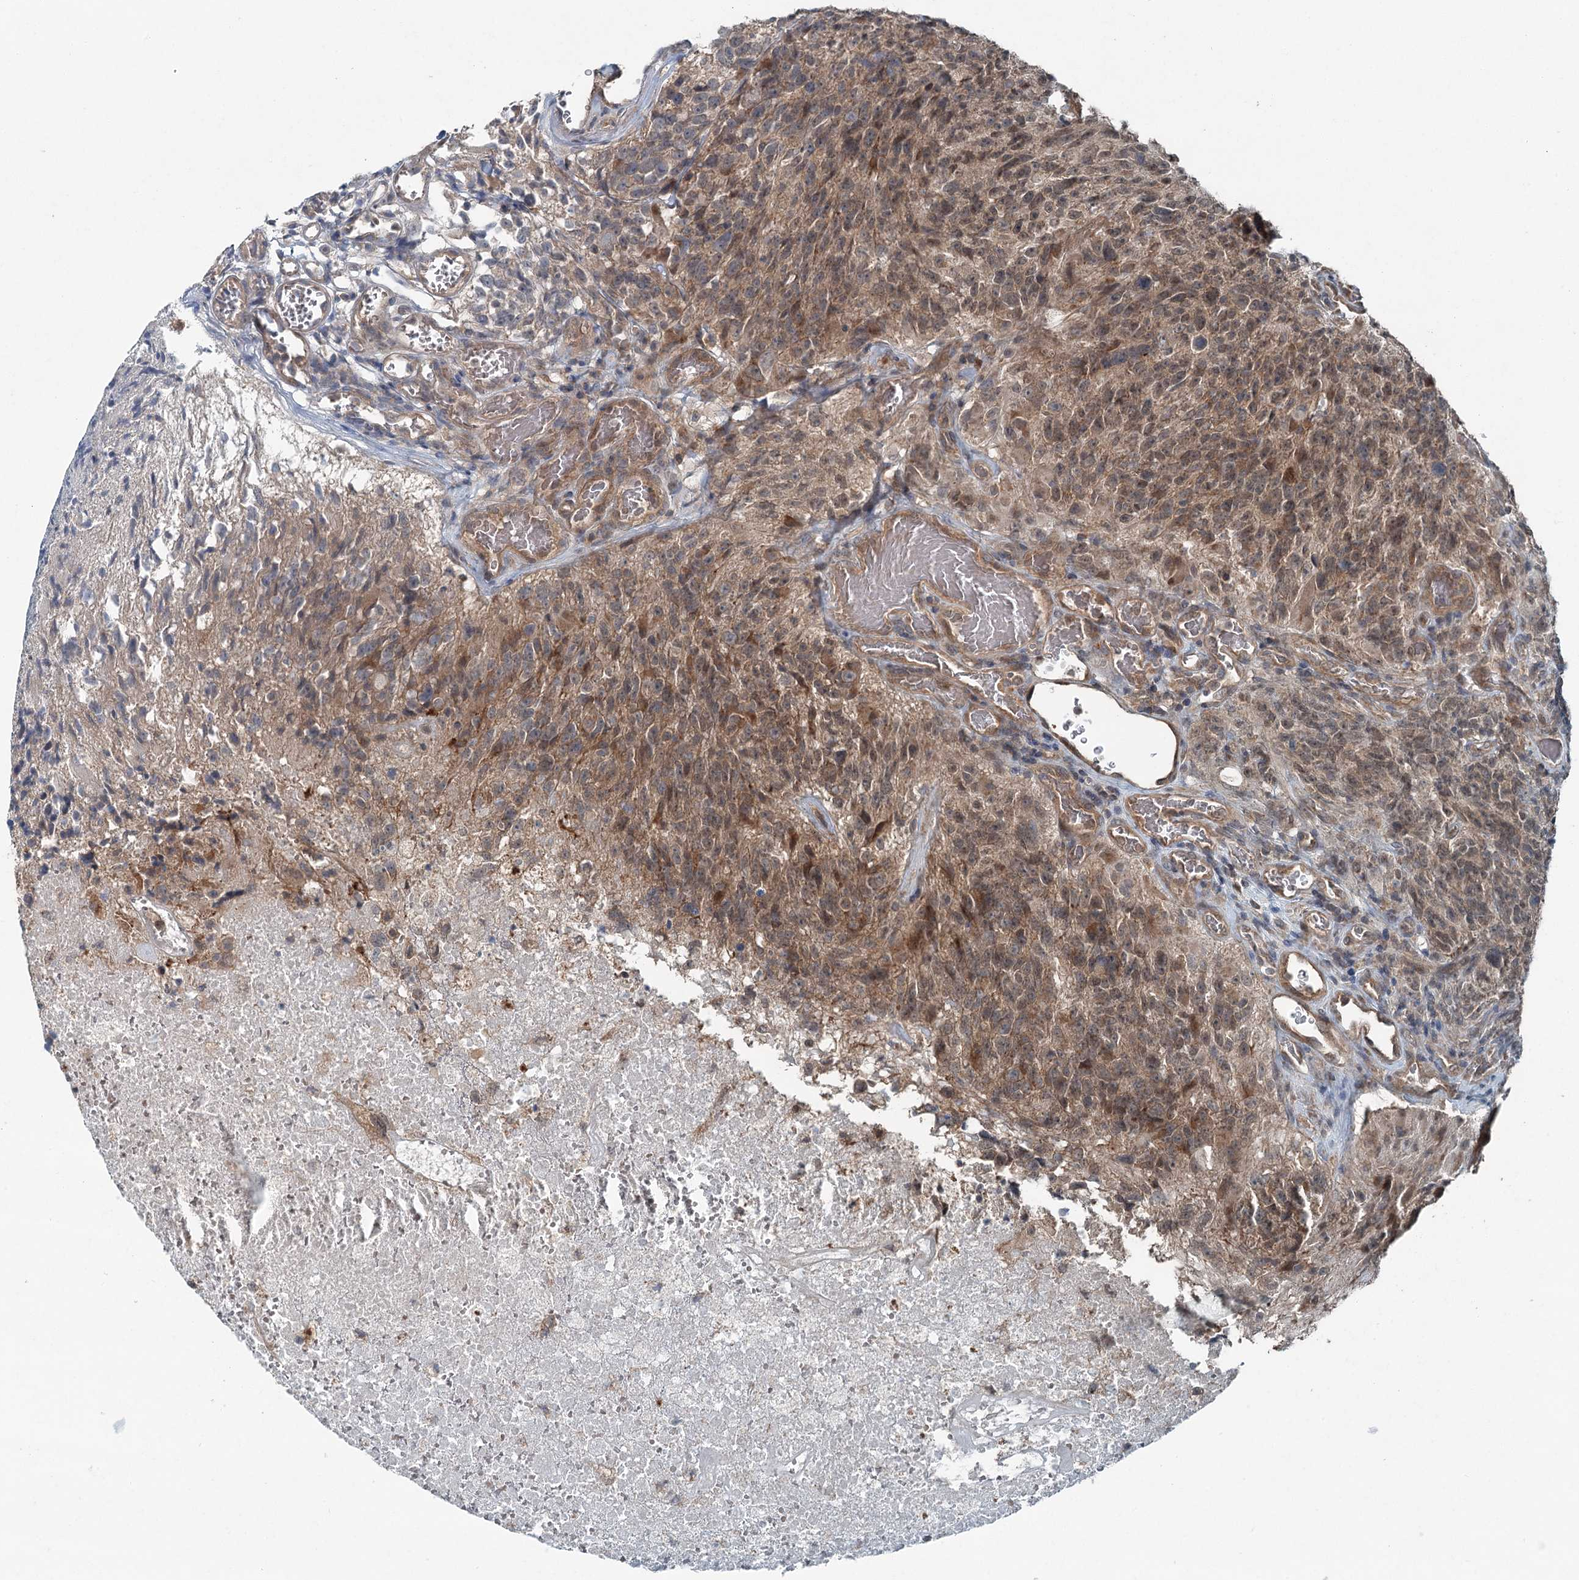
{"staining": {"intensity": "weak", "quantity": "25%-75%", "location": "cytoplasmic/membranous,nuclear"}, "tissue": "glioma", "cell_type": "Tumor cells", "image_type": "cancer", "snomed": [{"axis": "morphology", "description": "Glioma, malignant, High grade"}, {"axis": "topography", "description": "Brain"}], "caption": "High-power microscopy captured an immunohistochemistry (IHC) photomicrograph of high-grade glioma (malignant), revealing weak cytoplasmic/membranous and nuclear expression in approximately 25%-75% of tumor cells.", "gene": "SKIC3", "patient": {"sex": "male", "age": 76}}